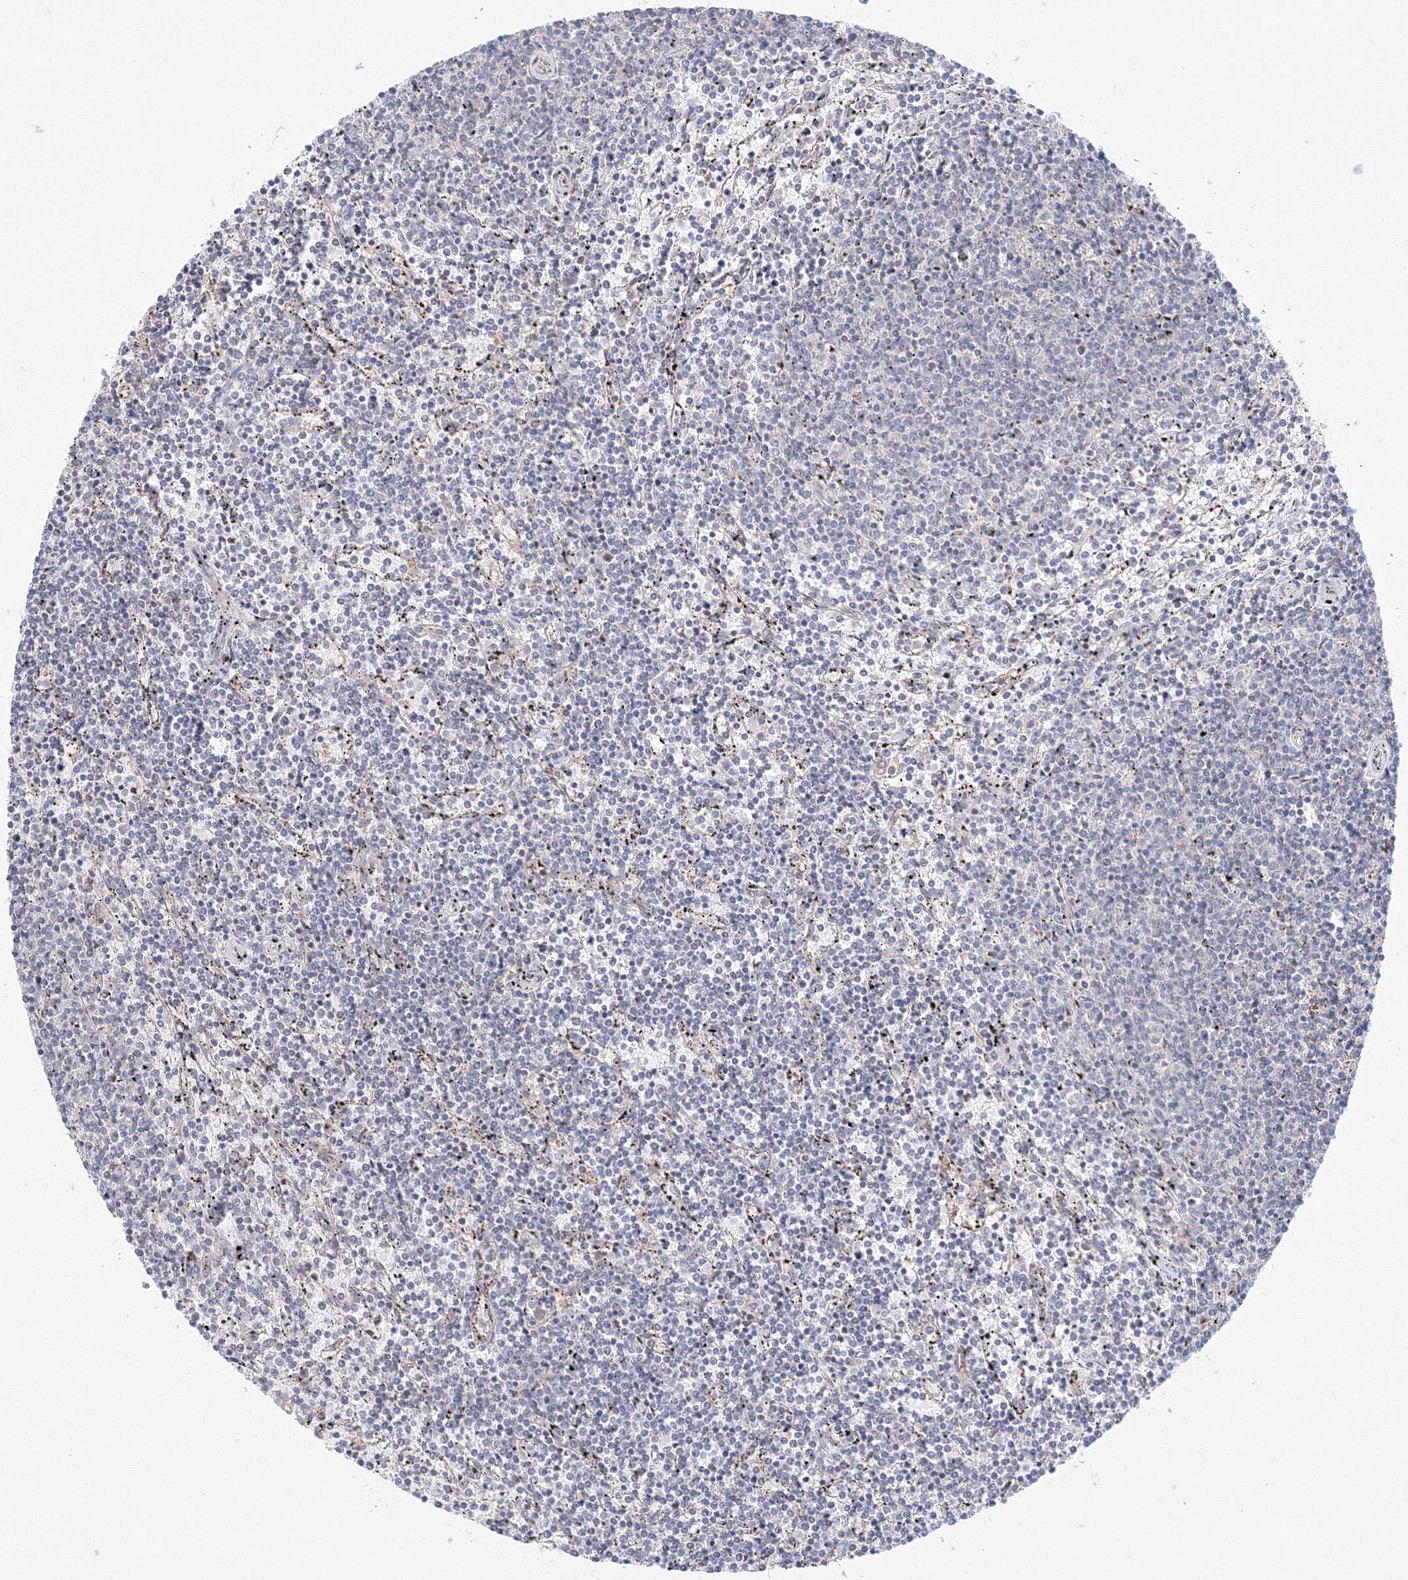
{"staining": {"intensity": "negative", "quantity": "none", "location": "none"}, "tissue": "lymphoma", "cell_type": "Tumor cells", "image_type": "cancer", "snomed": [{"axis": "morphology", "description": "Malignant lymphoma, non-Hodgkin's type, Low grade"}, {"axis": "topography", "description": "Spleen"}], "caption": "This is an immunohistochemistry histopathology image of lymphoma. There is no positivity in tumor cells.", "gene": "ARHGAP21", "patient": {"sex": "female", "age": 50}}